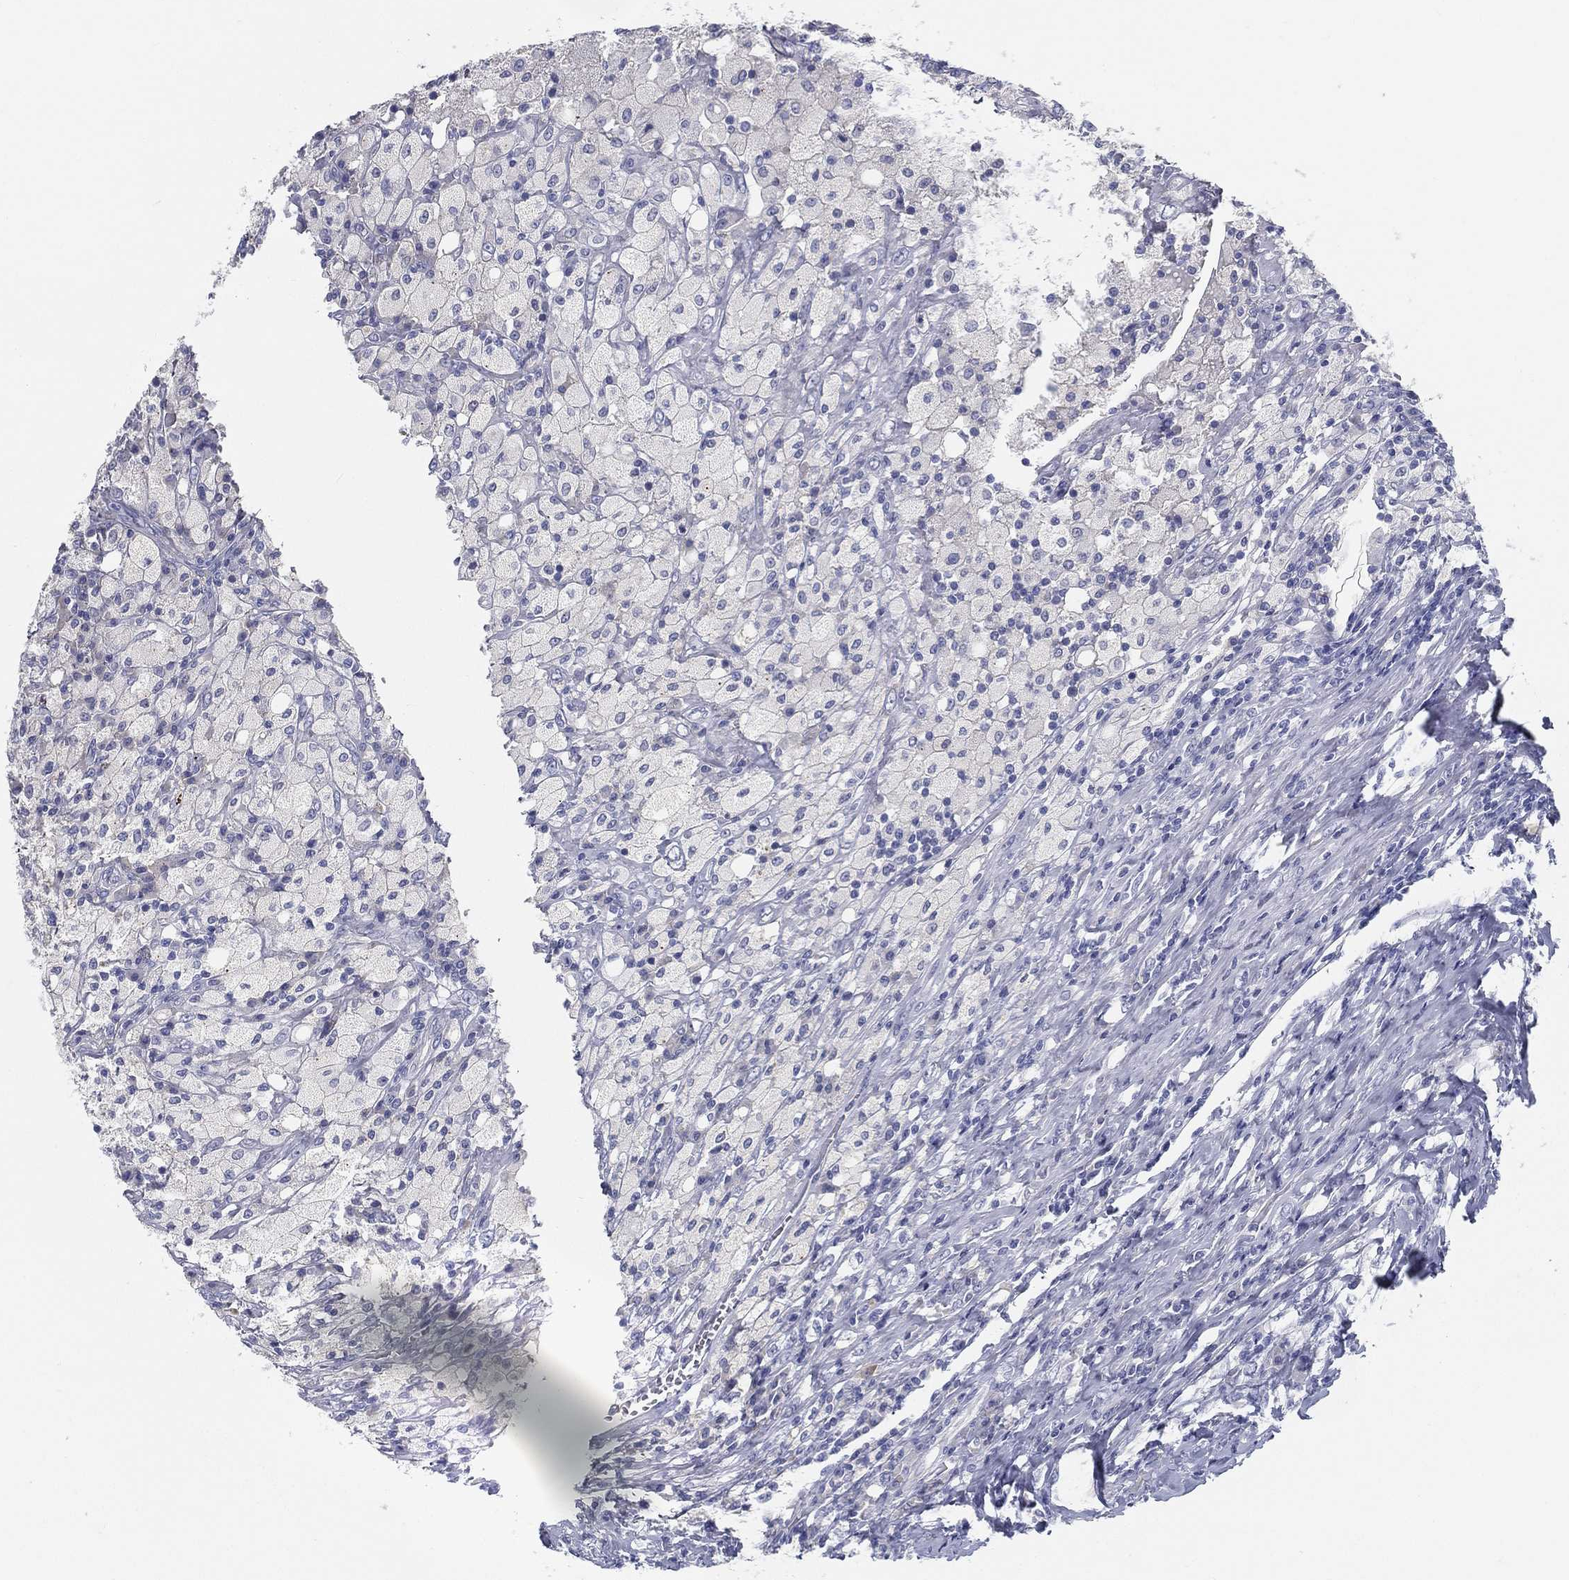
{"staining": {"intensity": "negative", "quantity": "none", "location": "none"}, "tissue": "testis cancer", "cell_type": "Tumor cells", "image_type": "cancer", "snomed": [{"axis": "morphology", "description": "Necrosis, NOS"}, {"axis": "morphology", "description": "Carcinoma, Embryonal, NOS"}, {"axis": "topography", "description": "Testis"}], "caption": "Tumor cells show no significant protein expression in testis cancer (embryonal carcinoma).", "gene": "STS", "patient": {"sex": "male", "age": 19}}